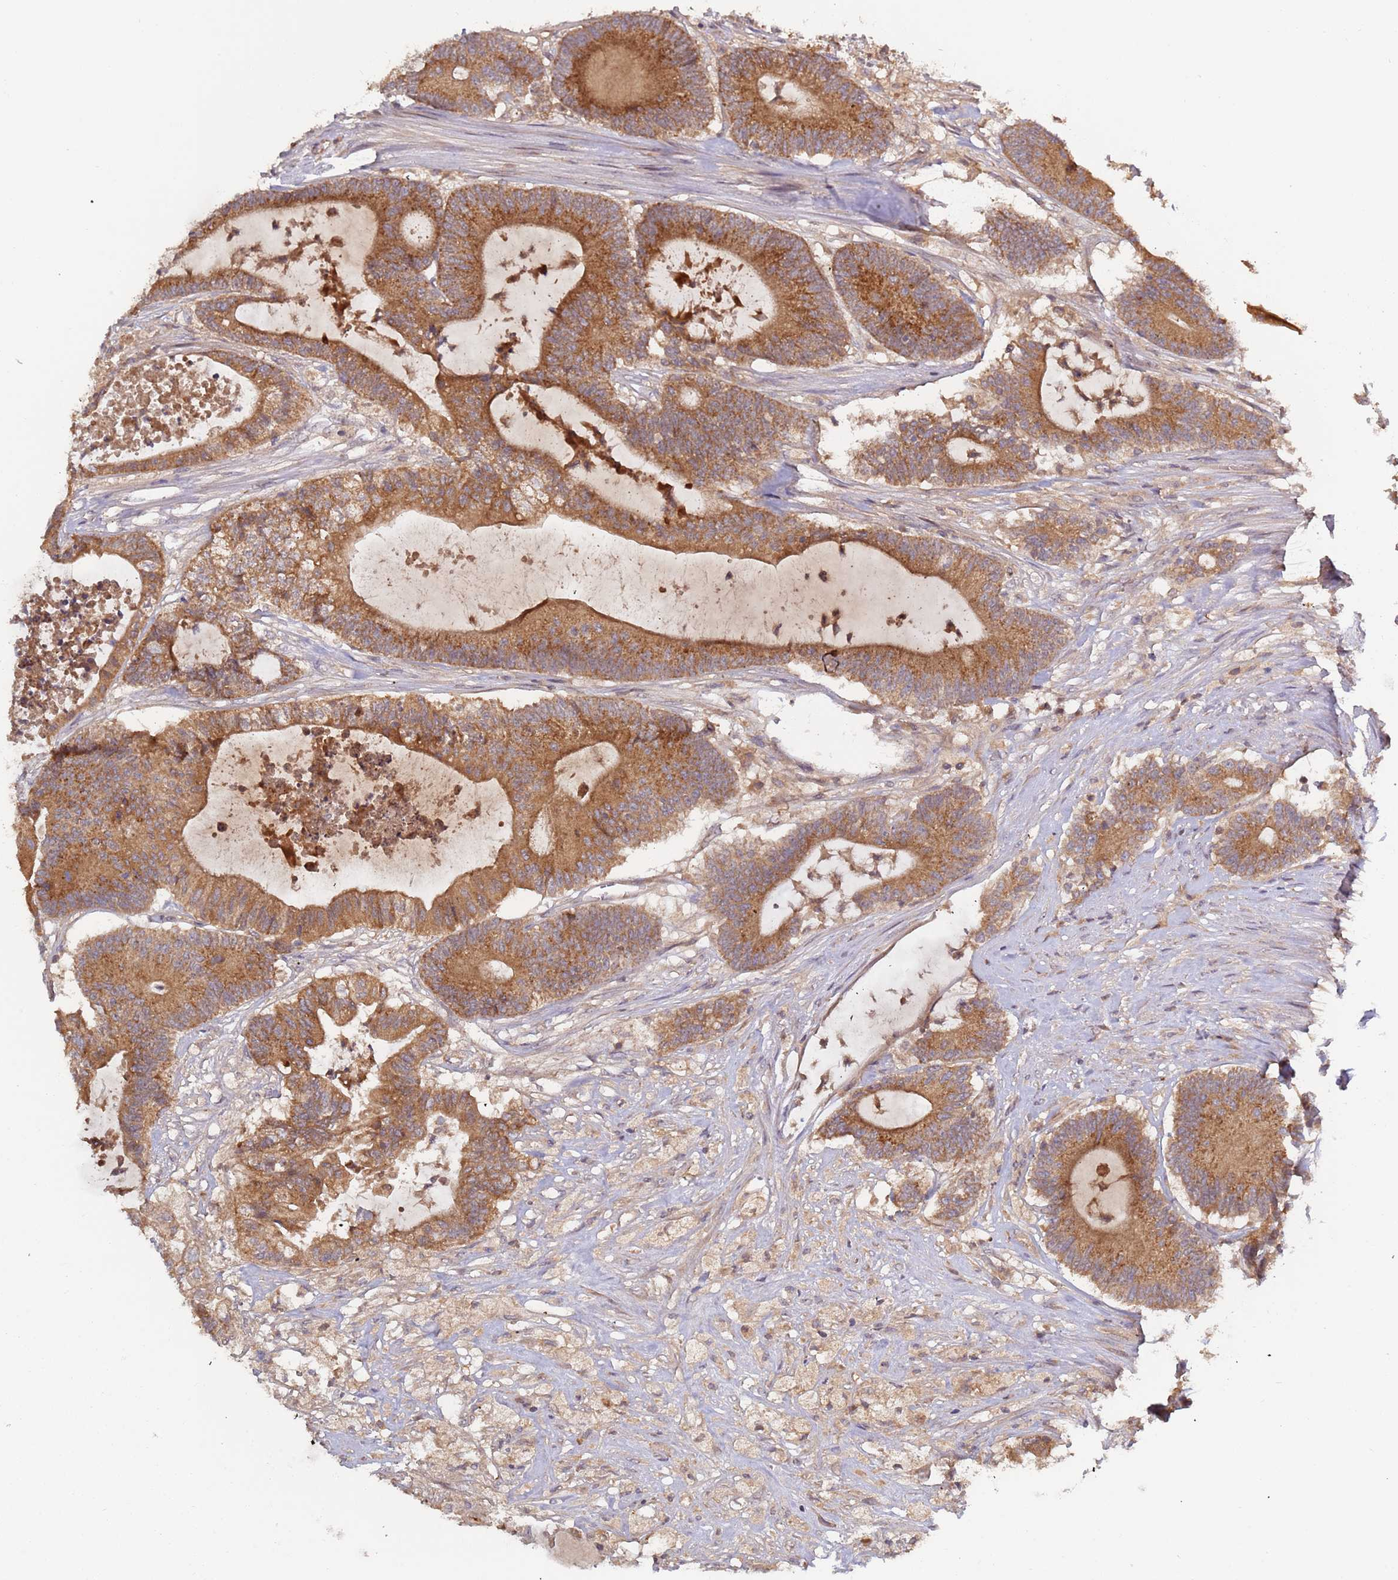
{"staining": {"intensity": "moderate", "quantity": ">75%", "location": "cytoplasmic/membranous"}, "tissue": "colorectal cancer", "cell_type": "Tumor cells", "image_type": "cancer", "snomed": [{"axis": "morphology", "description": "Adenocarcinoma, NOS"}, {"axis": "topography", "description": "Colon"}], "caption": "Adenocarcinoma (colorectal) stained for a protein (brown) demonstrates moderate cytoplasmic/membranous positive positivity in about >75% of tumor cells.", "gene": "OR5A2", "patient": {"sex": "female", "age": 84}}